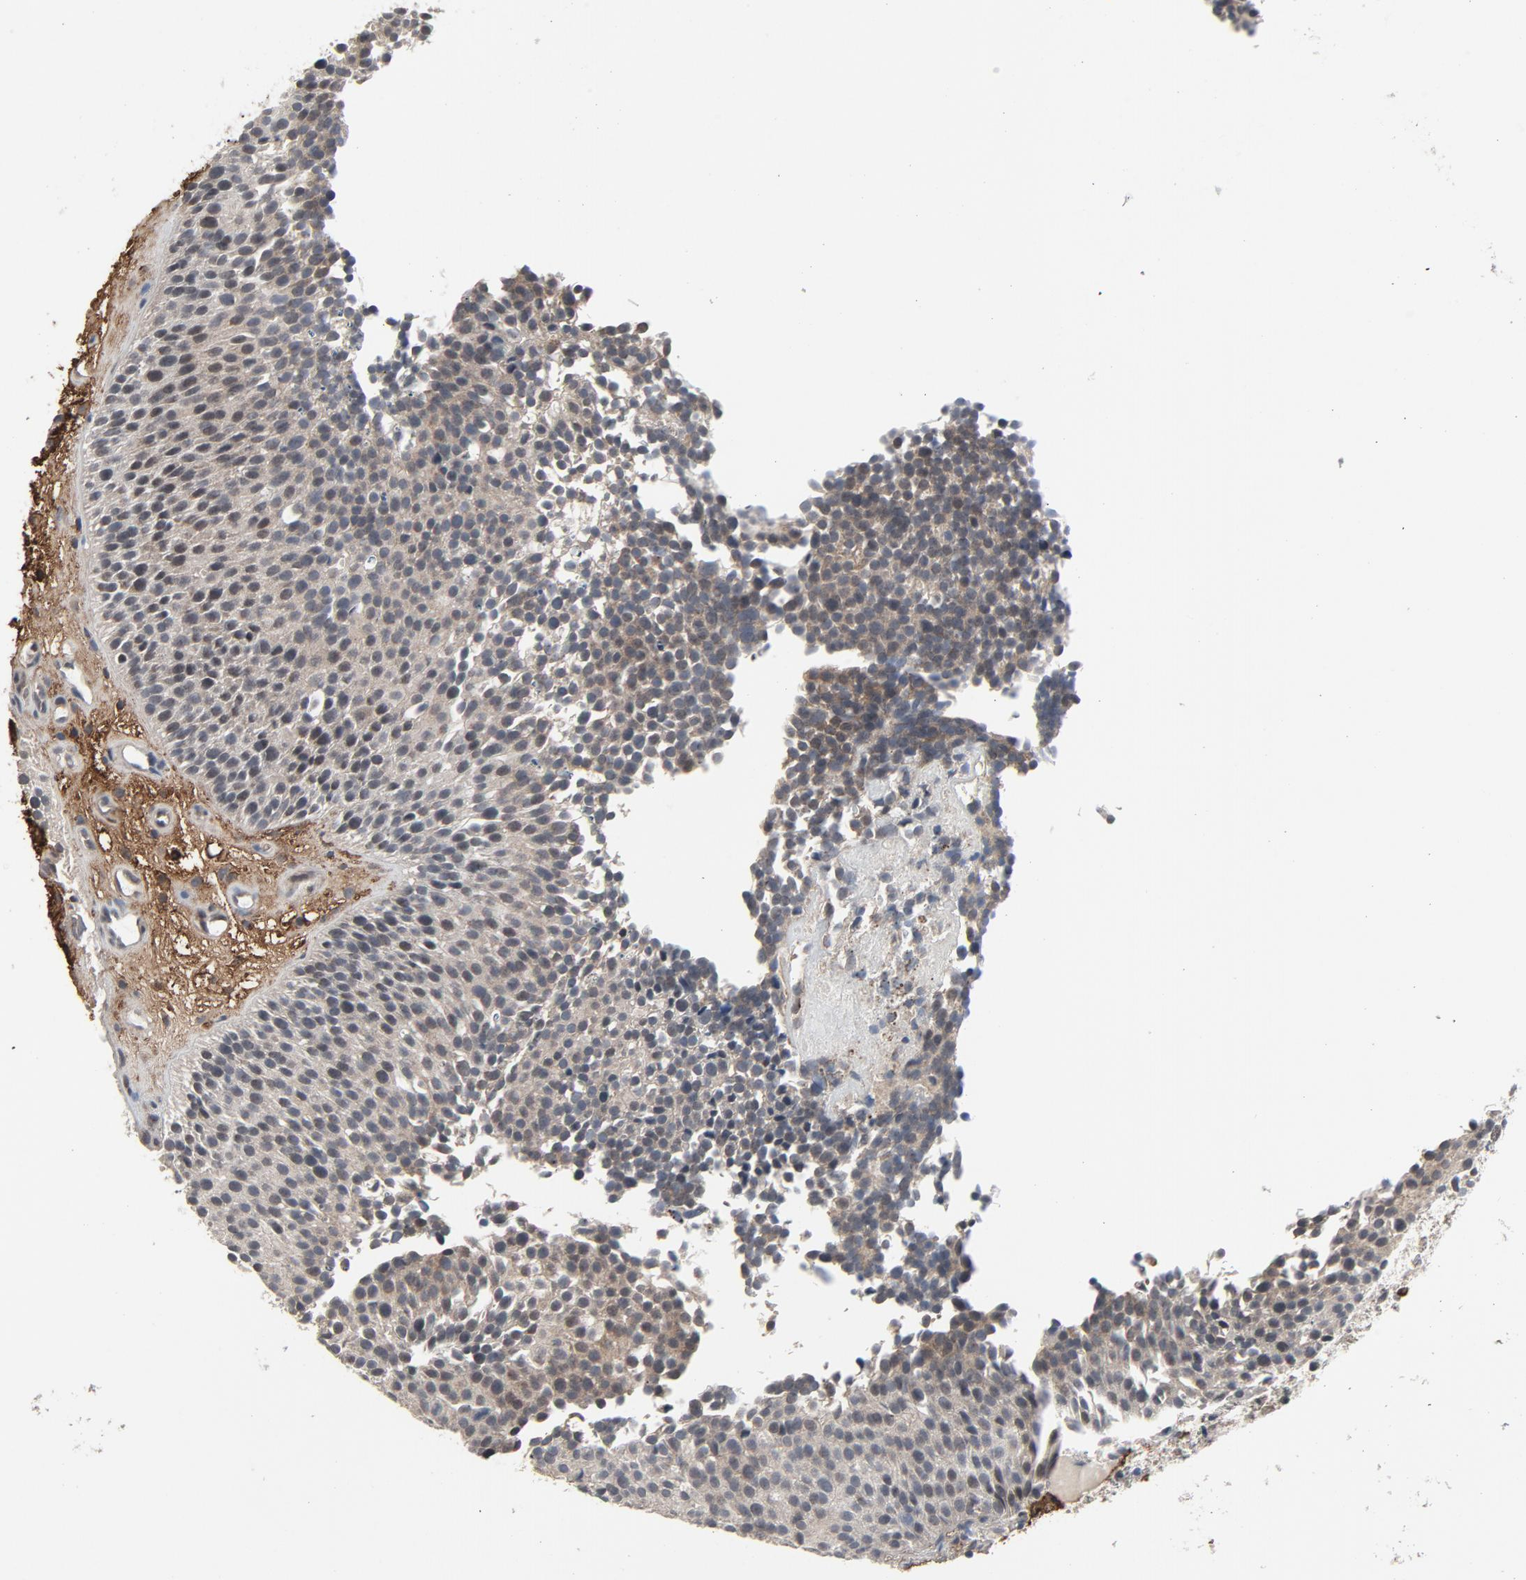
{"staining": {"intensity": "negative", "quantity": "none", "location": "none"}, "tissue": "urothelial cancer", "cell_type": "Tumor cells", "image_type": "cancer", "snomed": [{"axis": "morphology", "description": "Urothelial carcinoma, Low grade"}, {"axis": "topography", "description": "Urinary bladder"}], "caption": "This image is of urothelial carcinoma (low-grade) stained with immunohistochemistry to label a protein in brown with the nuclei are counter-stained blue. There is no expression in tumor cells.", "gene": "PDZD4", "patient": {"sex": "male", "age": 85}}